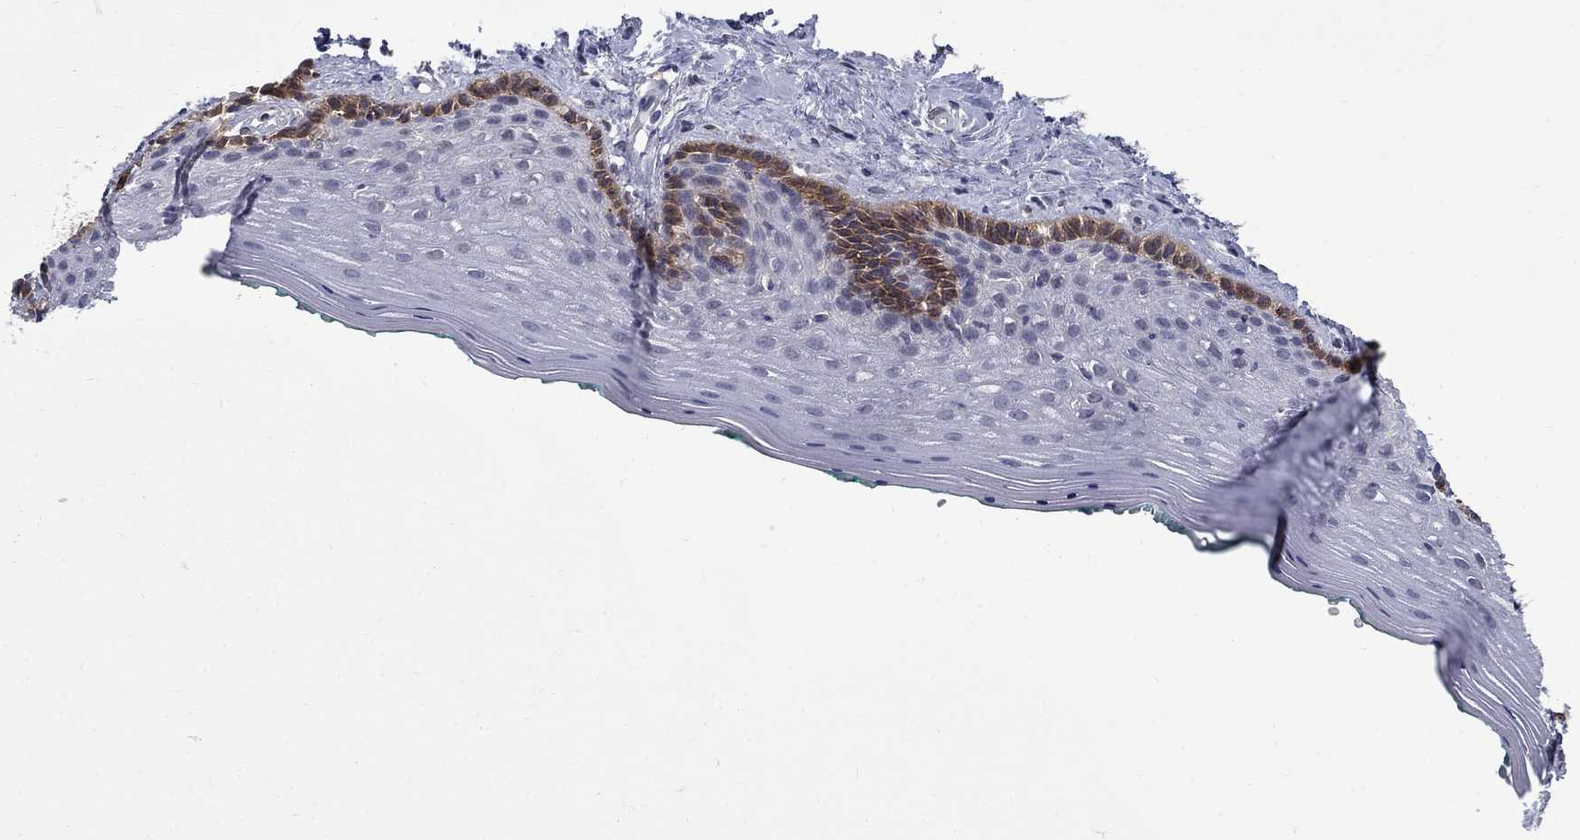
{"staining": {"intensity": "strong", "quantity": "25%-75%", "location": "cytoplasmic/membranous"}, "tissue": "vagina", "cell_type": "Squamous epithelial cells", "image_type": "normal", "snomed": [{"axis": "morphology", "description": "Normal tissue, NOS"}, {"axis": "topography", "description": "Vagina"}], "caption": "The photomicrograph shows a brown stain indicating the presence of a protein in the cytoplasmic/membranous of squamous epithelial cells in vagina. The protein of interest is stained brown, and the nuclei are stained in blue (DAB IHC with brightfield microscopy, high magnification).", "gene": "PCBP2", "patient": {"sex": "female", "age": 45}}